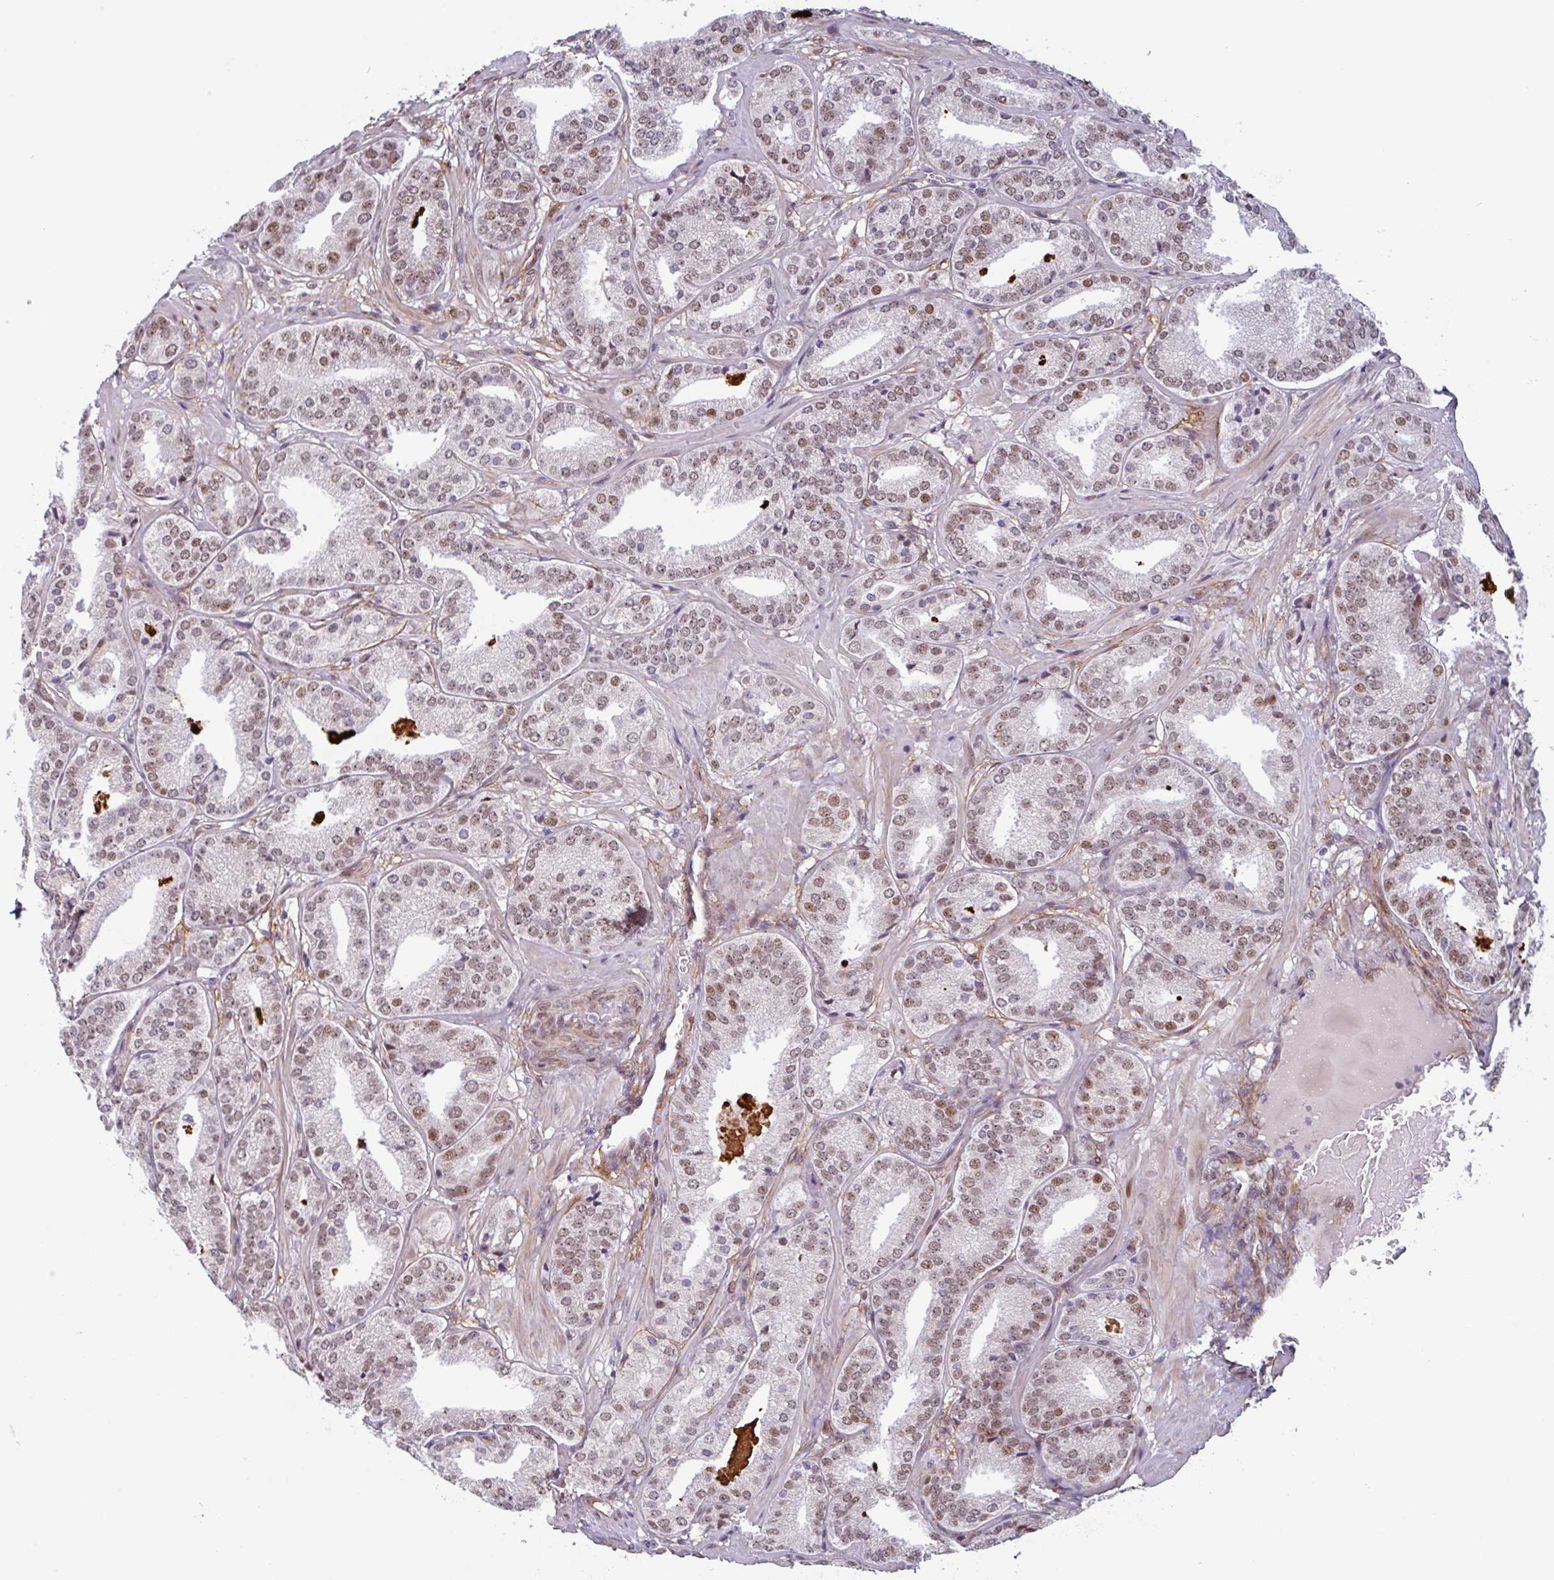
{"staining": {"intensity": "moderate", "quantity": ">75%", "location": "nuclear"}, "tissue": "prostate cancer", "cell_type": "Tumor cells", "image_type": "cancer", "snomed": [{"axis": "morphology", "description": "Adenocarcinoma, High grade"}, {"axis": "topography", "description": "Prostate"}], "caption": "Protein expression analysis of prostate cancer exhibits moderate nuclear positivity in approximately >75% of tumor cells.", "gene": "TMEM119", "patient": {"sex": "male", "age": 63}}